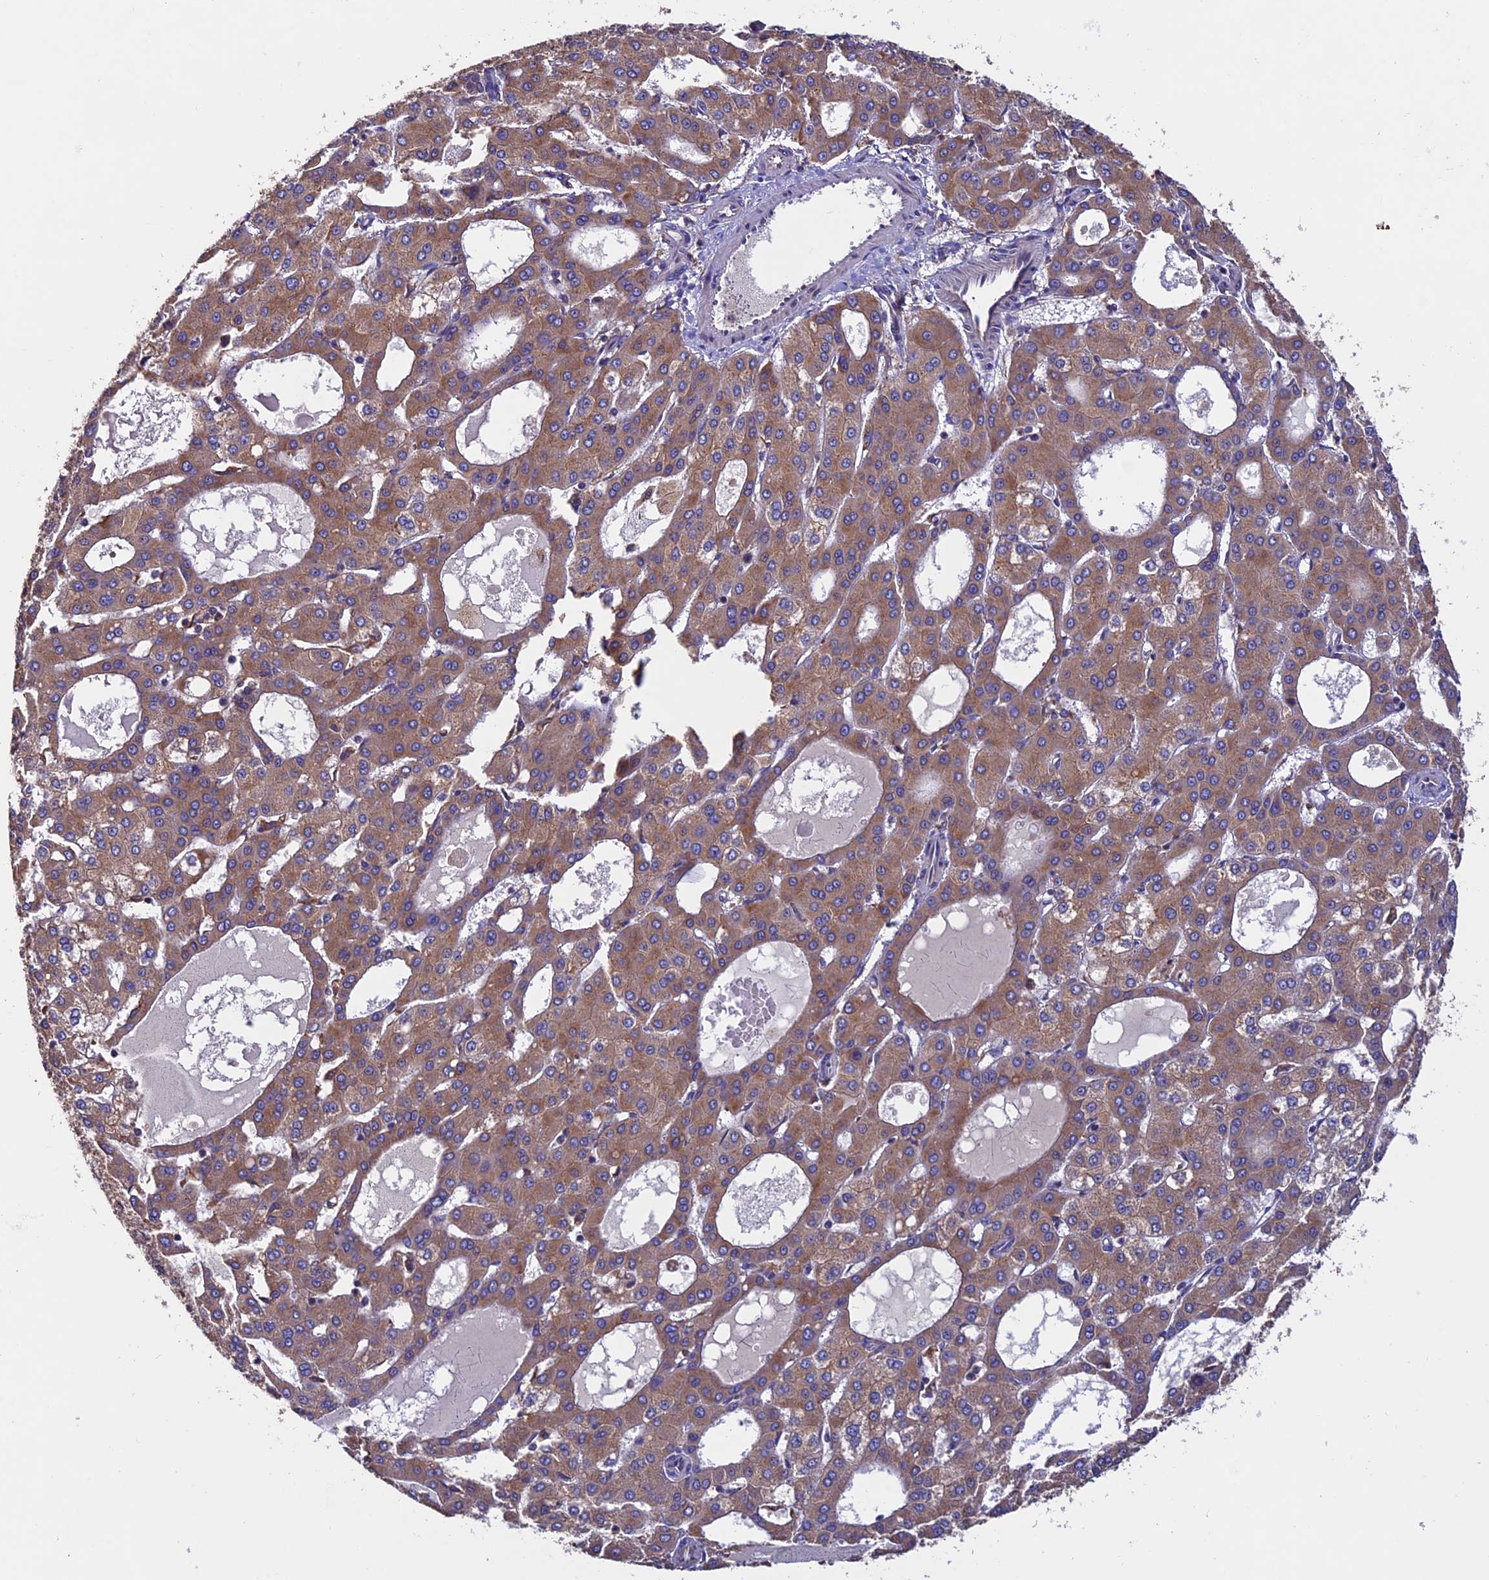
{"staining": {"intensity": "moderate", "quantity": ">75%", "location": "cytoplasmic/membranous"}, "tissue": "liver cancer", "cell_type": "Tumor cells", "image_type": "cancer", "snomed": [{"axis": "morphology", "description": "Carcinoma, Hepatocellular, NOS"}, {"axis": "topography", "description": "Liver"}], "caption": "The histopathology image reveals a brown stain indicating the presence of a protein in the cytoplasmic/membranous of tumor cells in liver cancer (hepatocellular carcinoma).", "gene": "BTBD3", "patient": {"sex": "male", "age": 47}}